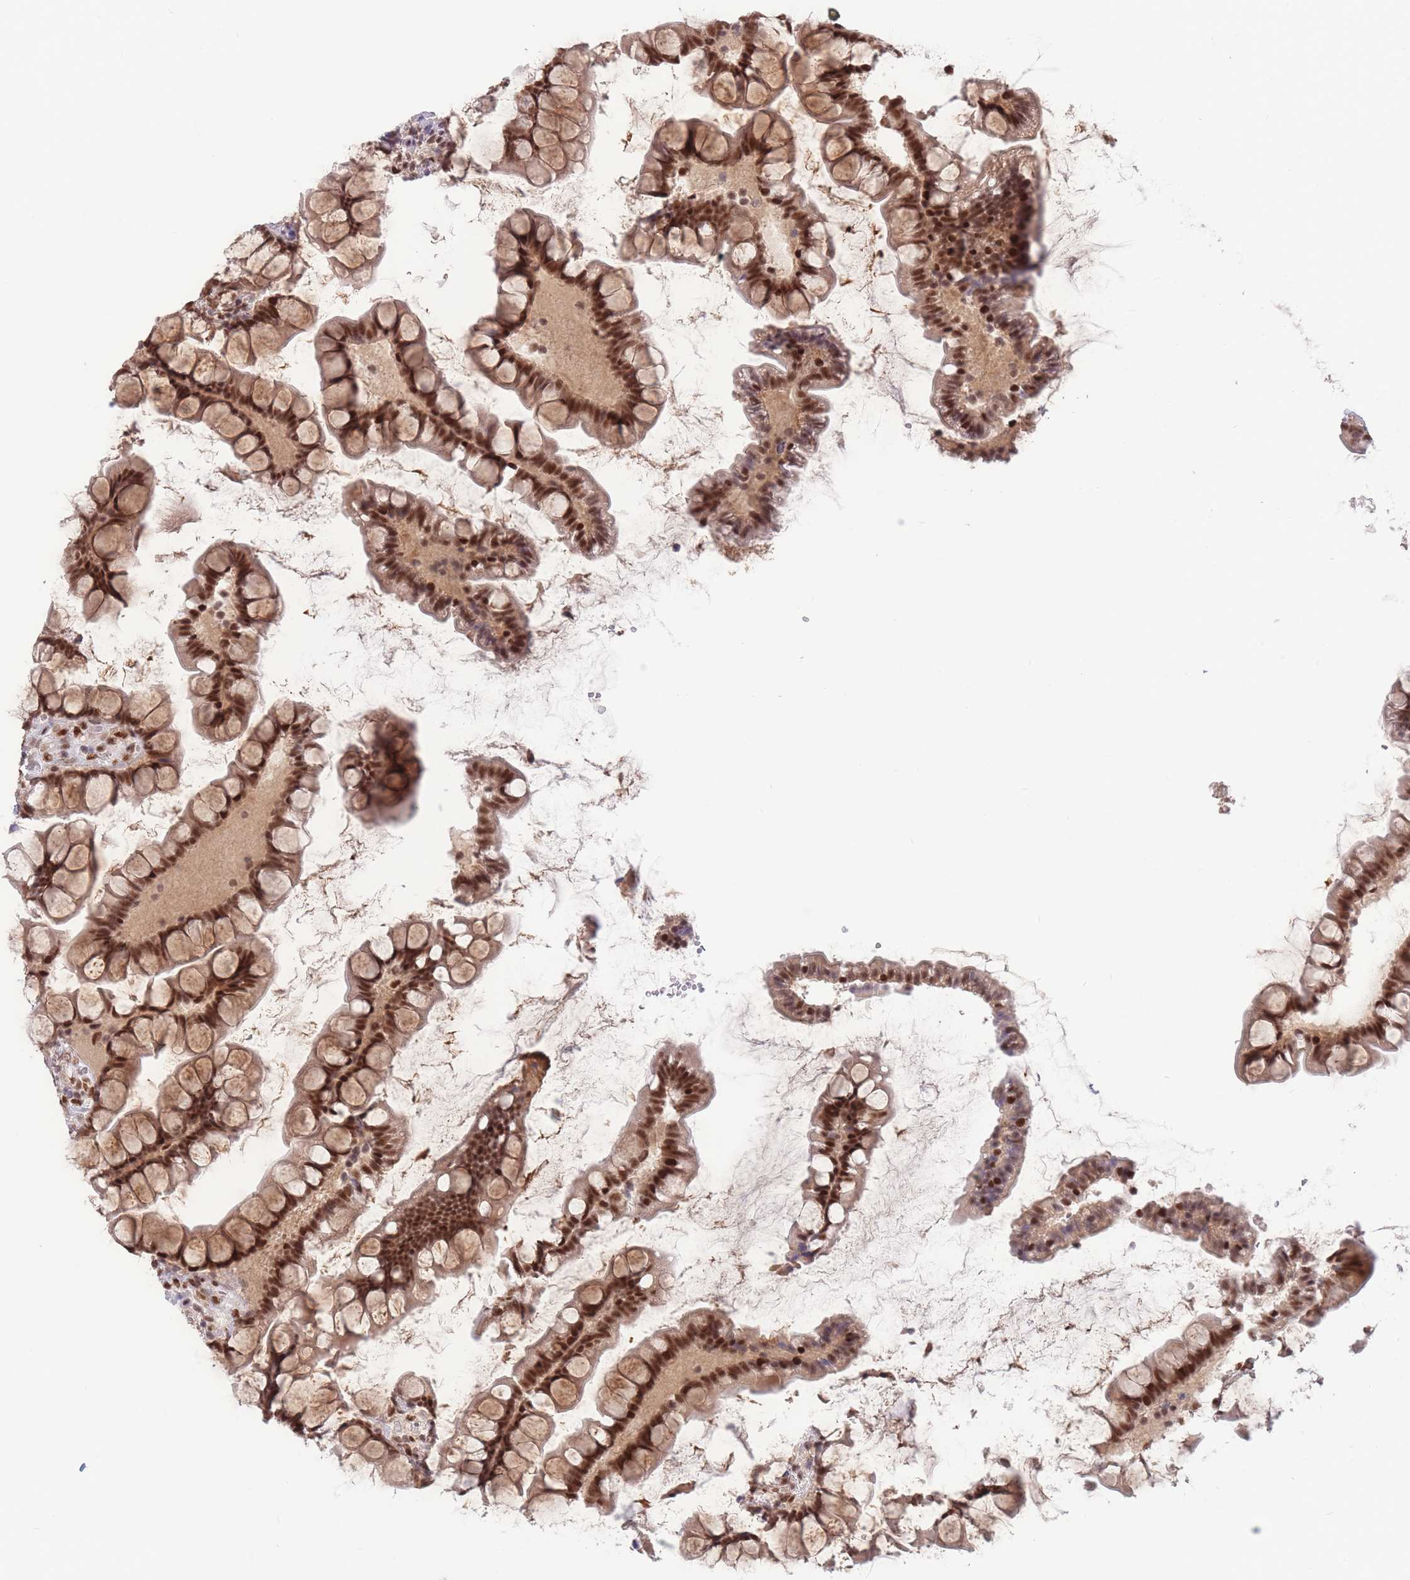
{"staining": {"intensity": "strong", "quantity": ">75%", "location": "nuclear"}, "tissue": "small intestine", "cell_type": "Glandular cells", "image_type": "normal", "snomed": [{"axis": "morphology", "description": "Normal tissue, NOS"}, {"axis": "topography", "description": "Small intestine"}], "caption": "Strong nuclear expression is appreciated in approximately >75% of glandular cells in unremarkable small intestine.", "gene": "SMAD9", "patient": {"sex": "male", "age": 70}}